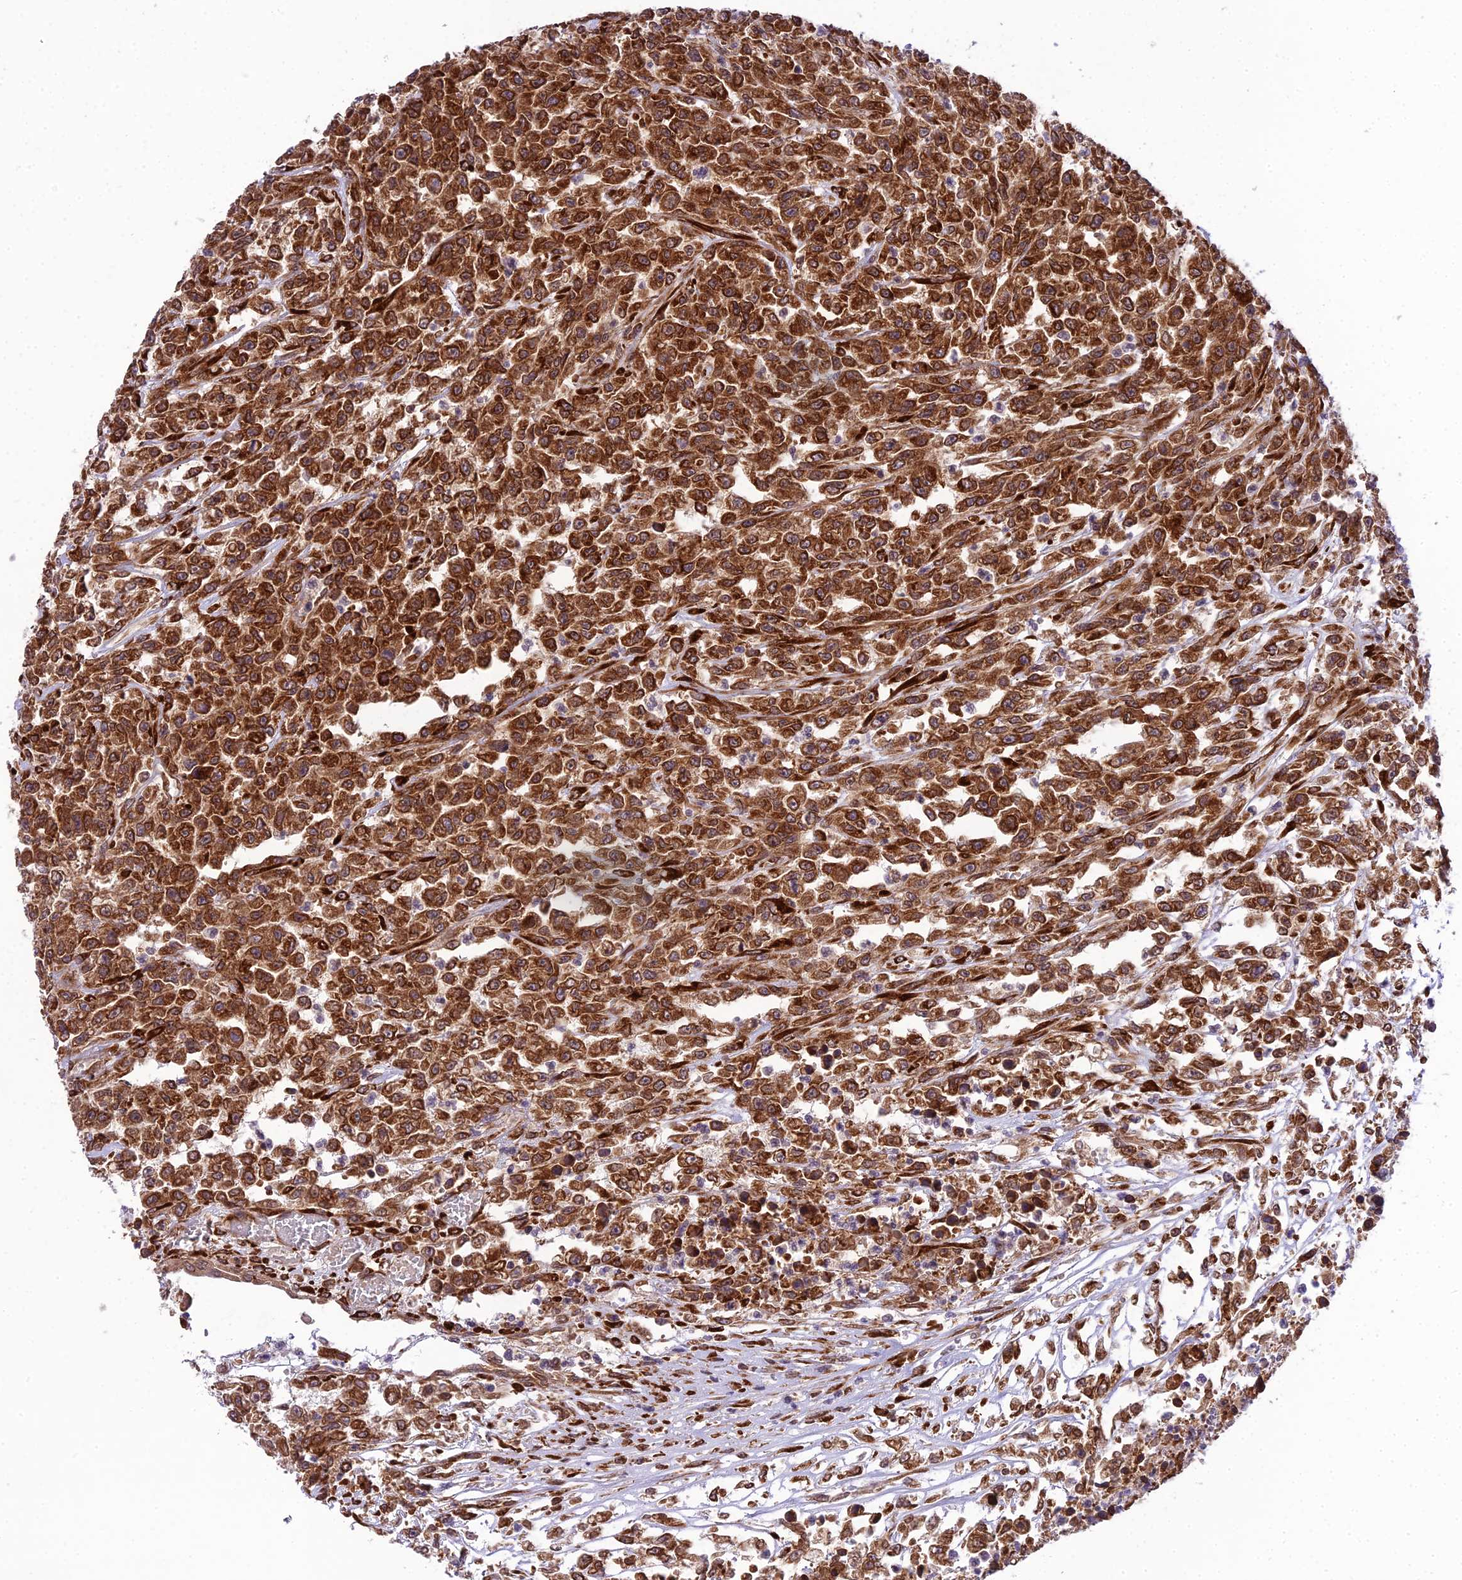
{"staining": {"intensity": "strong", "quantity": ">75%", "location": "cytoplasmic/membranous"}, "tissue": "urothelial cancer", "cell_type": "Tumor cells", "image_type": "cancer", "snomed": [{"axis": "morphology", "description": "Urothelial carcinoma, High grade"}, {"axis": "topography", "description": "Urinary bladder"}], "caption": "Protein expression analysis of urothelial cancer reveals strong cytoplasmic/membranous expression in approximately >75% of tumor cells.", "gene": "DHCR7", "patient": {"sex": "male", "age": 46}}